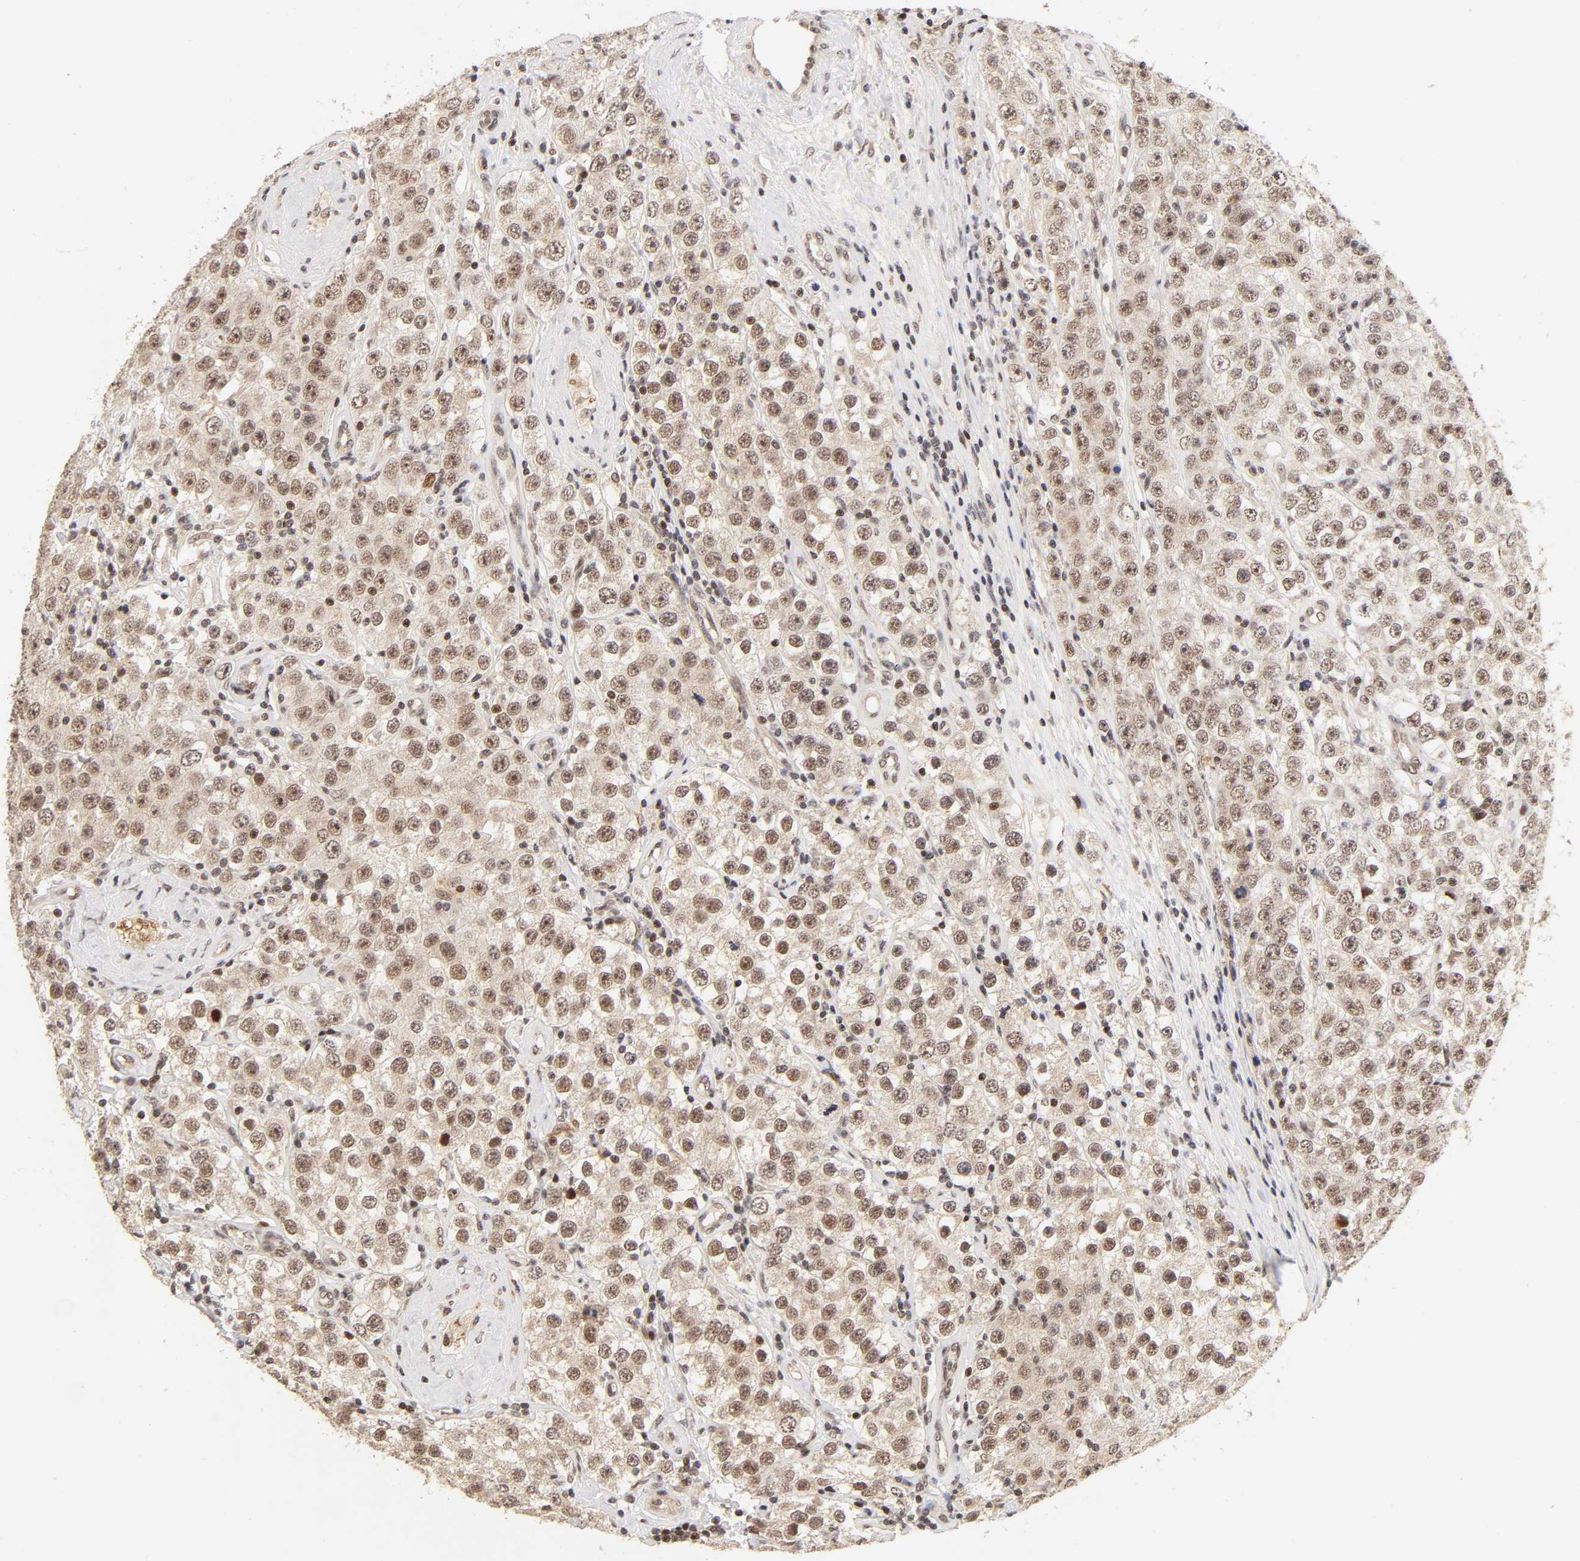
{"staining": {"intensity": "weak", "quantity": ">75%", "location": "cytoplasmic/membranous,nuclear"}, "tissue": "testis cancer", "cell_type": "Tumor cells", "image_type": "cancer", "snomed": [{"axis": "morphology", "description": "Seminoma, NOS"}, {"axis": "topography", "description": "Testis"}], "caption": "The histopathology image demonstrates staining of testis cancer, revealing weak cytoplasmic/membranous and nuclear protein staining (brown color) within tumor cells. Ihc stains the protein of interest in brown and the nuclei are stained blue.", "gene": "TAF10", "patient": {"sex": "male", "age": 52}}